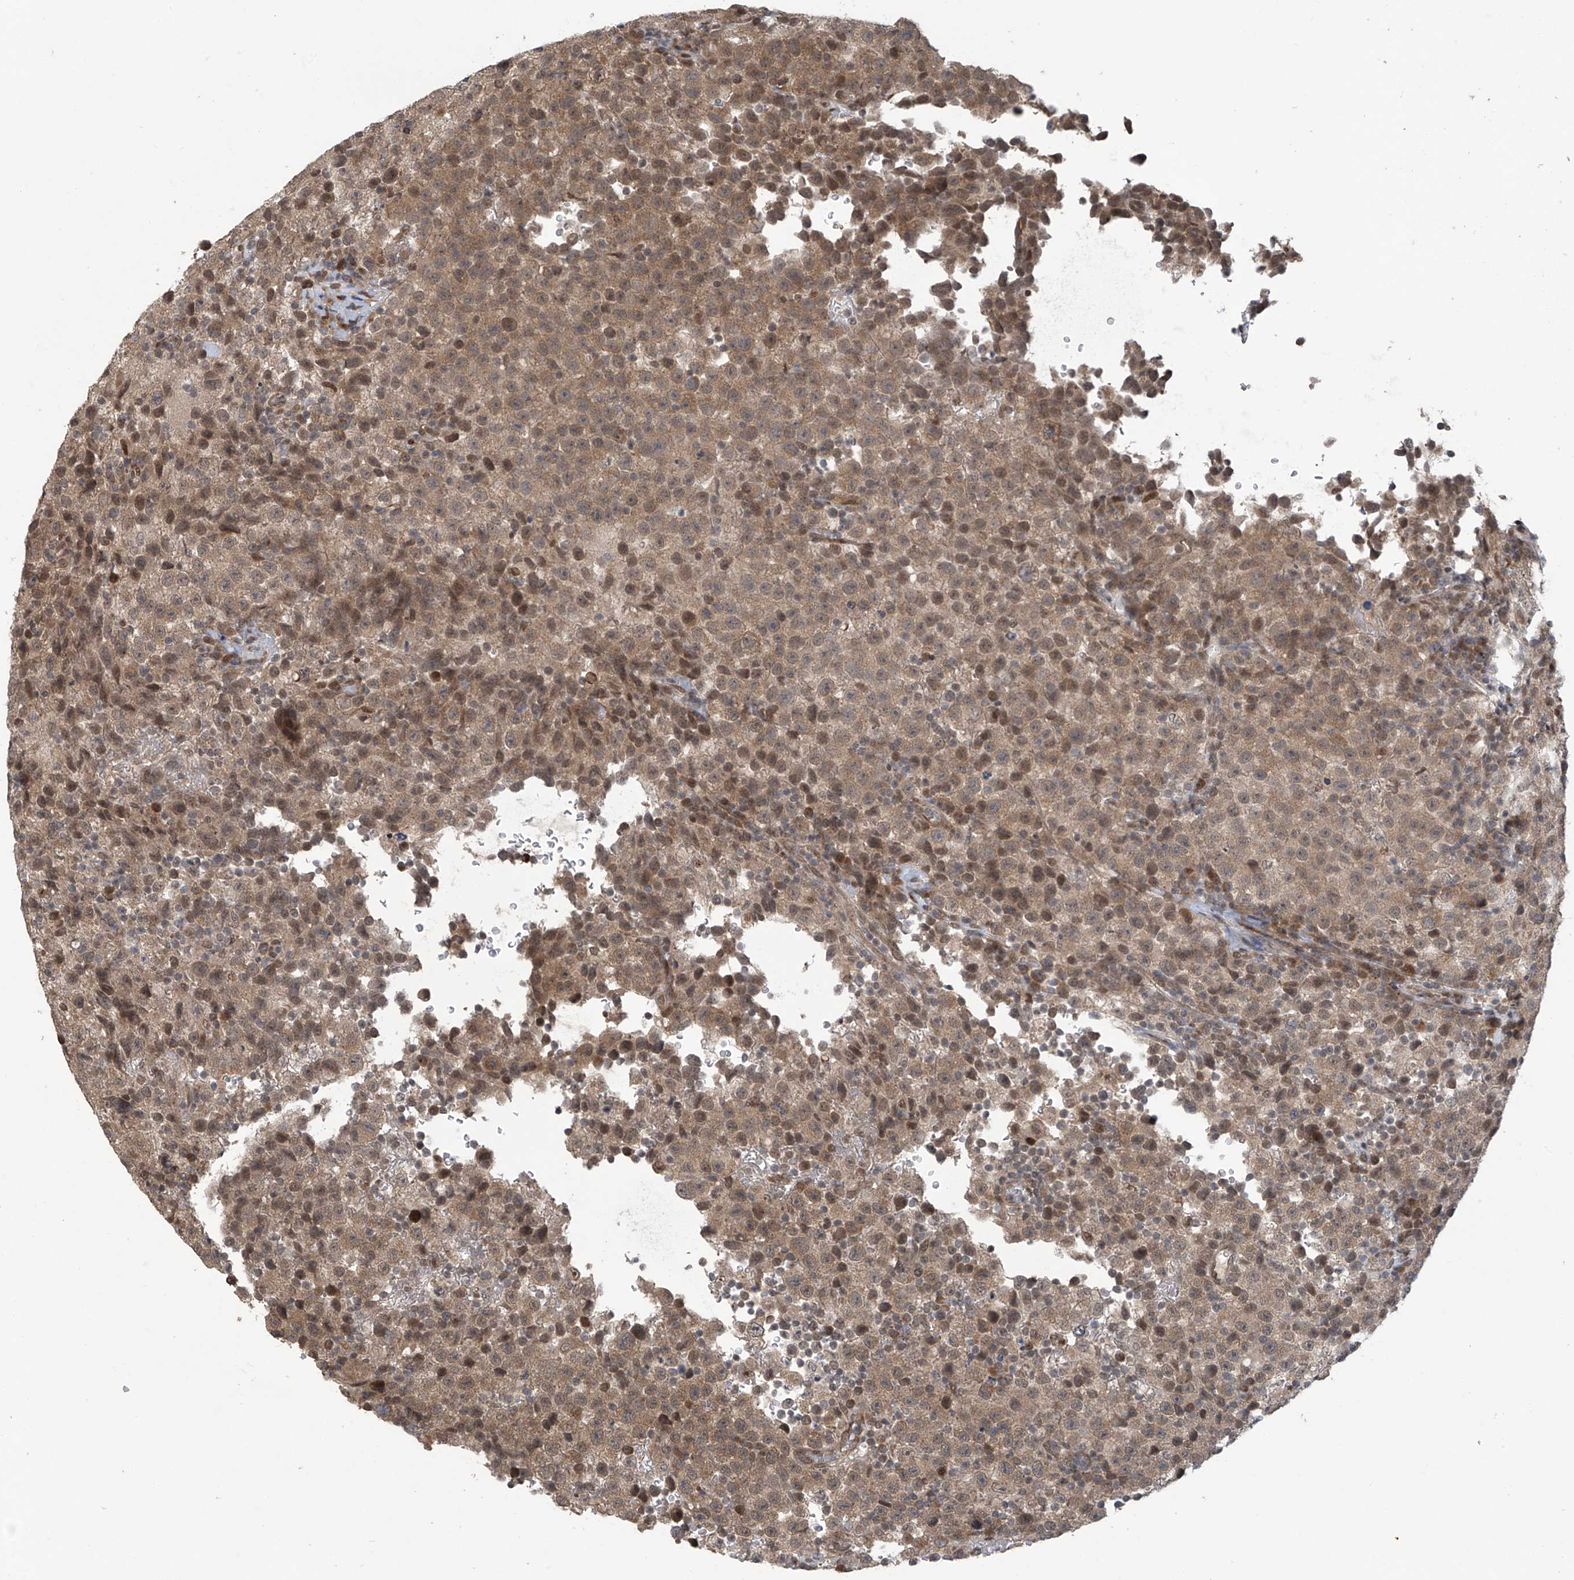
{"staining": {"intensity": "moderate", "quantity": ">75%", "location": "cytoplasmic/membranous"}, "tissue": "testis cancer", "cell_type": "Tumor cells", "image_type": "cancer", "snomed": [{"axis": "morphology", "description": "Seminoma, NOS"}, {"axis": "topography", "description": "Testis"}], "caption": "Approximately >75% of tumor cells in seminoma (testis) demonstrate moderate cytoplasmic/membranous protein staining as visualized by brown immunohistochemical staining.", "gene": "ABHD13", "patient": {"sex": "male", "age": 22}}